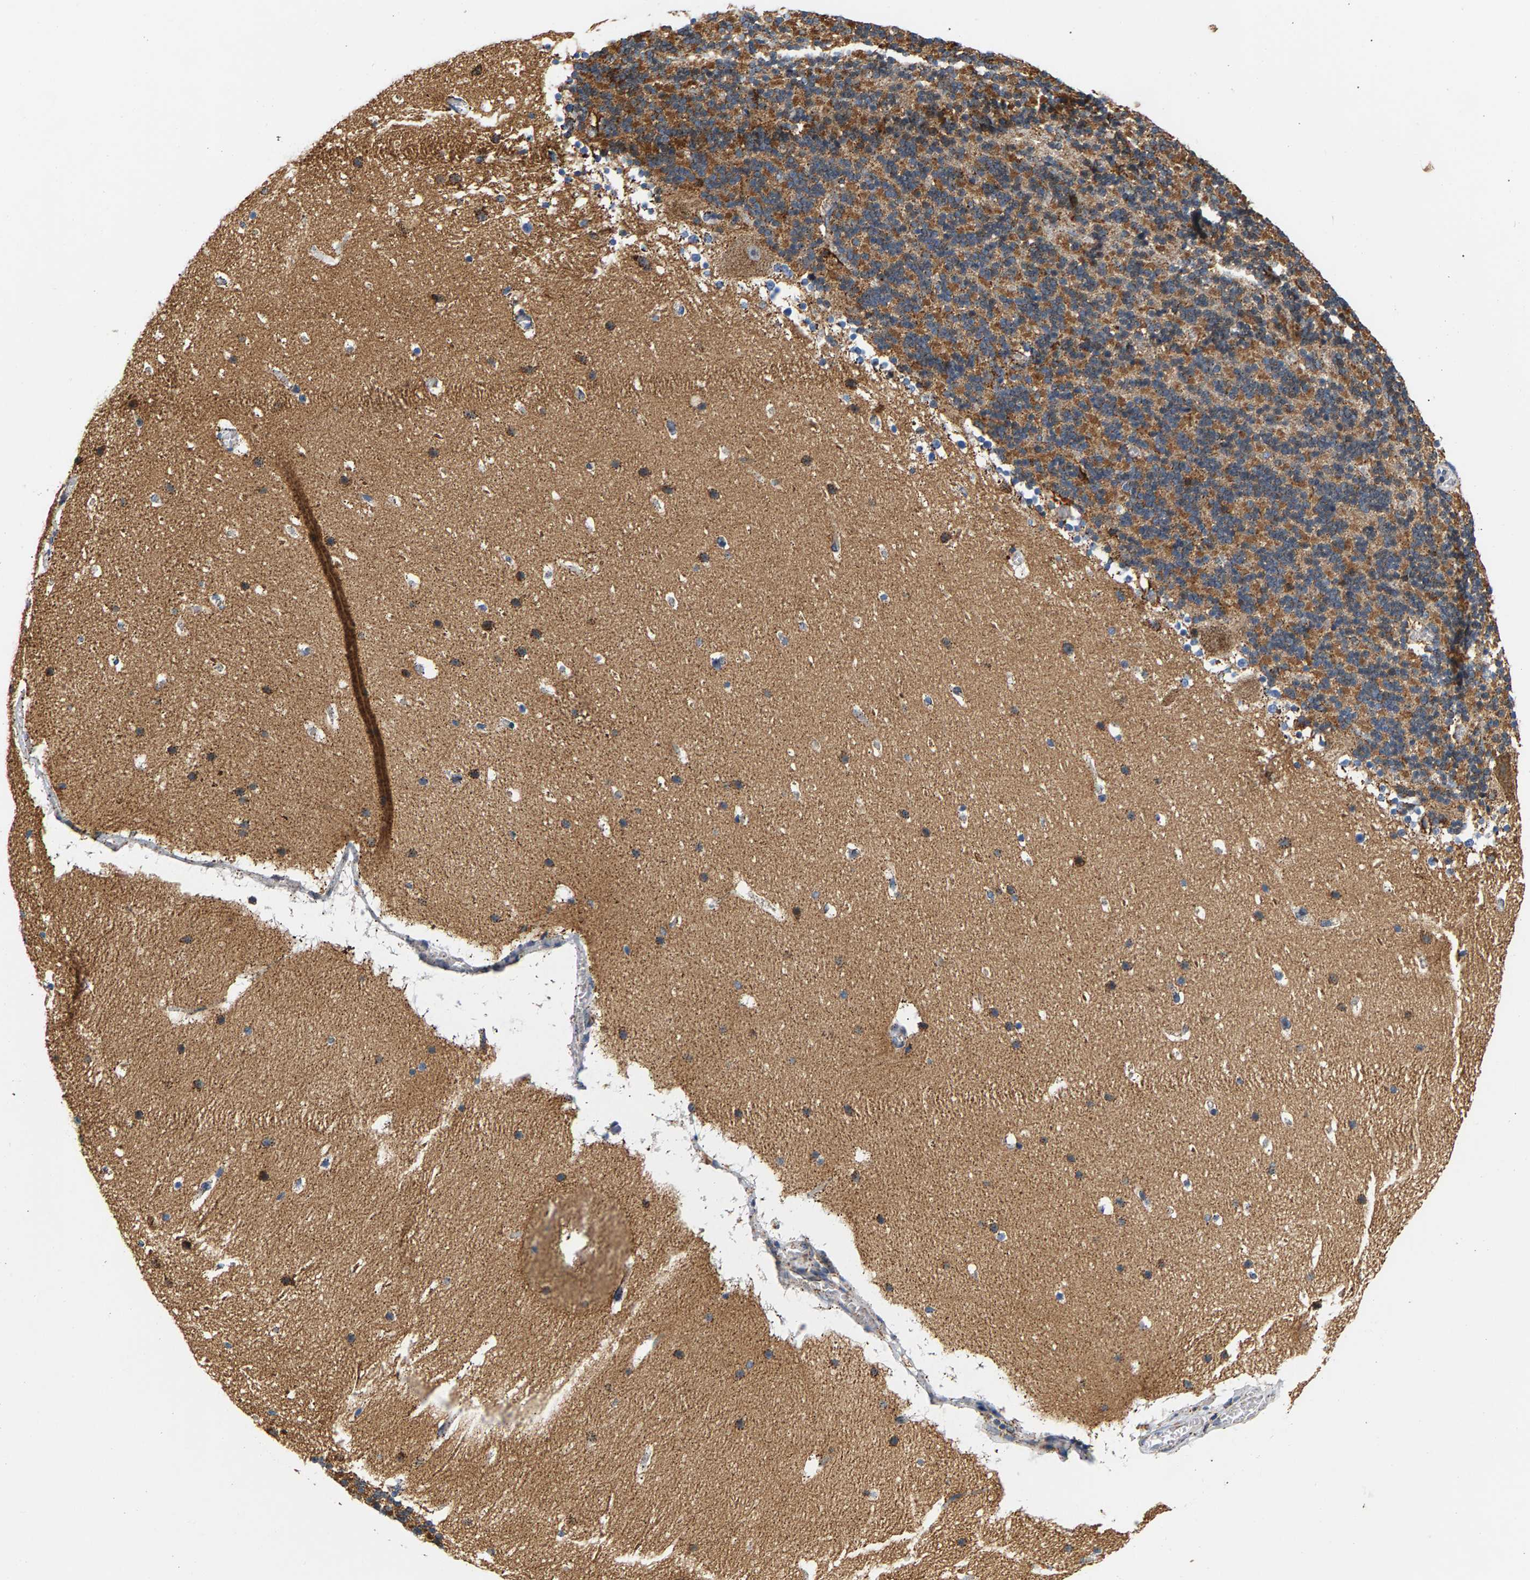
{"staining": {"intensity": "strong", "quantity": "<25%", "location": "cytoplasmic/membranous"}, "tissue": "cerebellum", "cell_type": "Cells in granular layer", "image_type": "normal", "snomed": [{"axis": "morphology", "description": "Normal tissue, NOS"}, {"axis": "topography", "description": "Cerebellum"}], "caption": "Immunohistochemical staining of normal cerebellum demonstrates <25% levels of strong cytoplasmic/membranous protein expression in approximately <25% of cells in granular layer.", "gene": "PDE1A", "patient": {"sex": "male", "age": 45}}